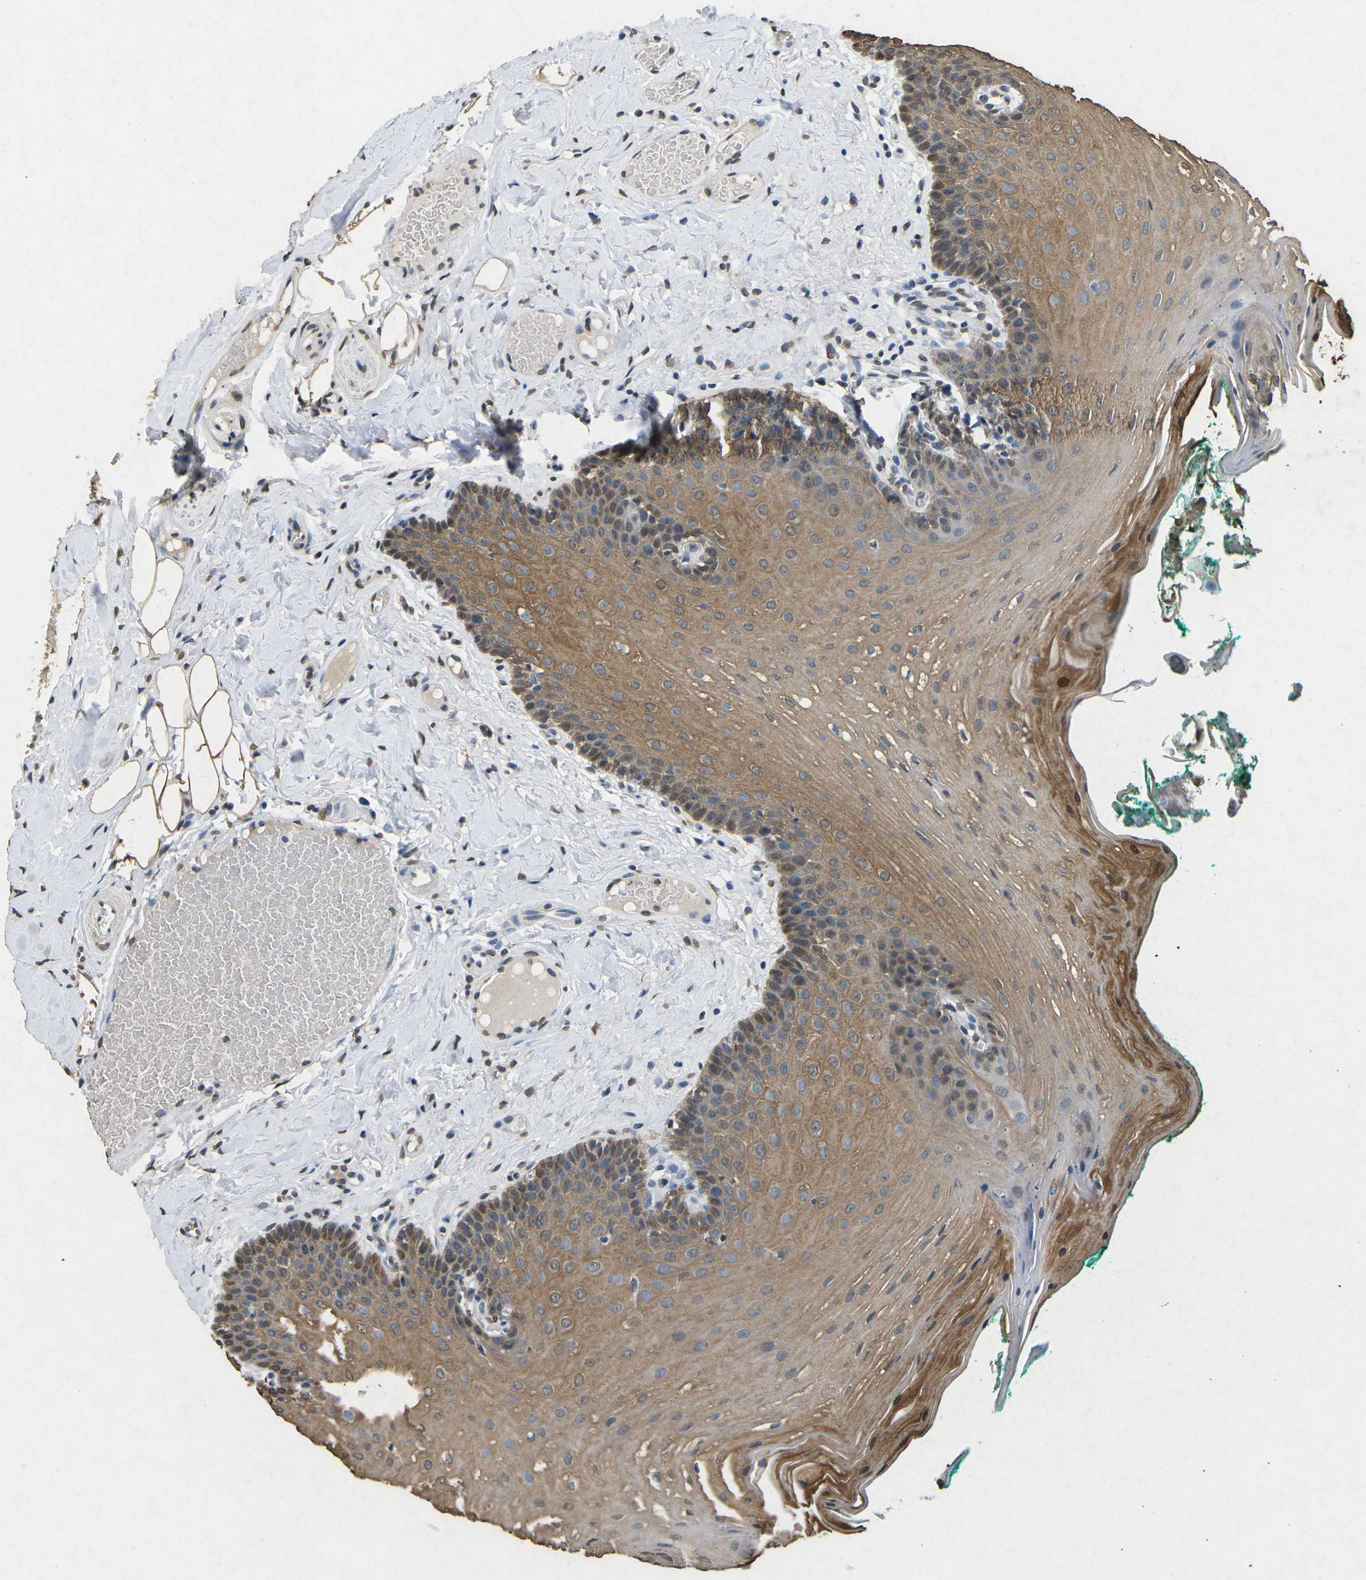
{"staining": {"intensity": "moderate", "quantity": ">75%", "location": "cytoplasmic/membranous"}, "tissue": "oral mucosa", "cell_type": "Squamous epithelial cells", "image_type": "normal", "snomed": [{"axis": "morphology", "description": "Normal tissue, NOS"}, {"axis": "topography", "description": "Oral tissue"}], "caption": "IHC (DAB (3,3'-diaminobenzidine)) staining of benign oral mucosa displays moderate cytoplasmic/membranous protein positivity in approximately >75% of squamous epithelial cells.", "gene": "SCNN1B", "patient": {"sex": "male", "age": 58}}